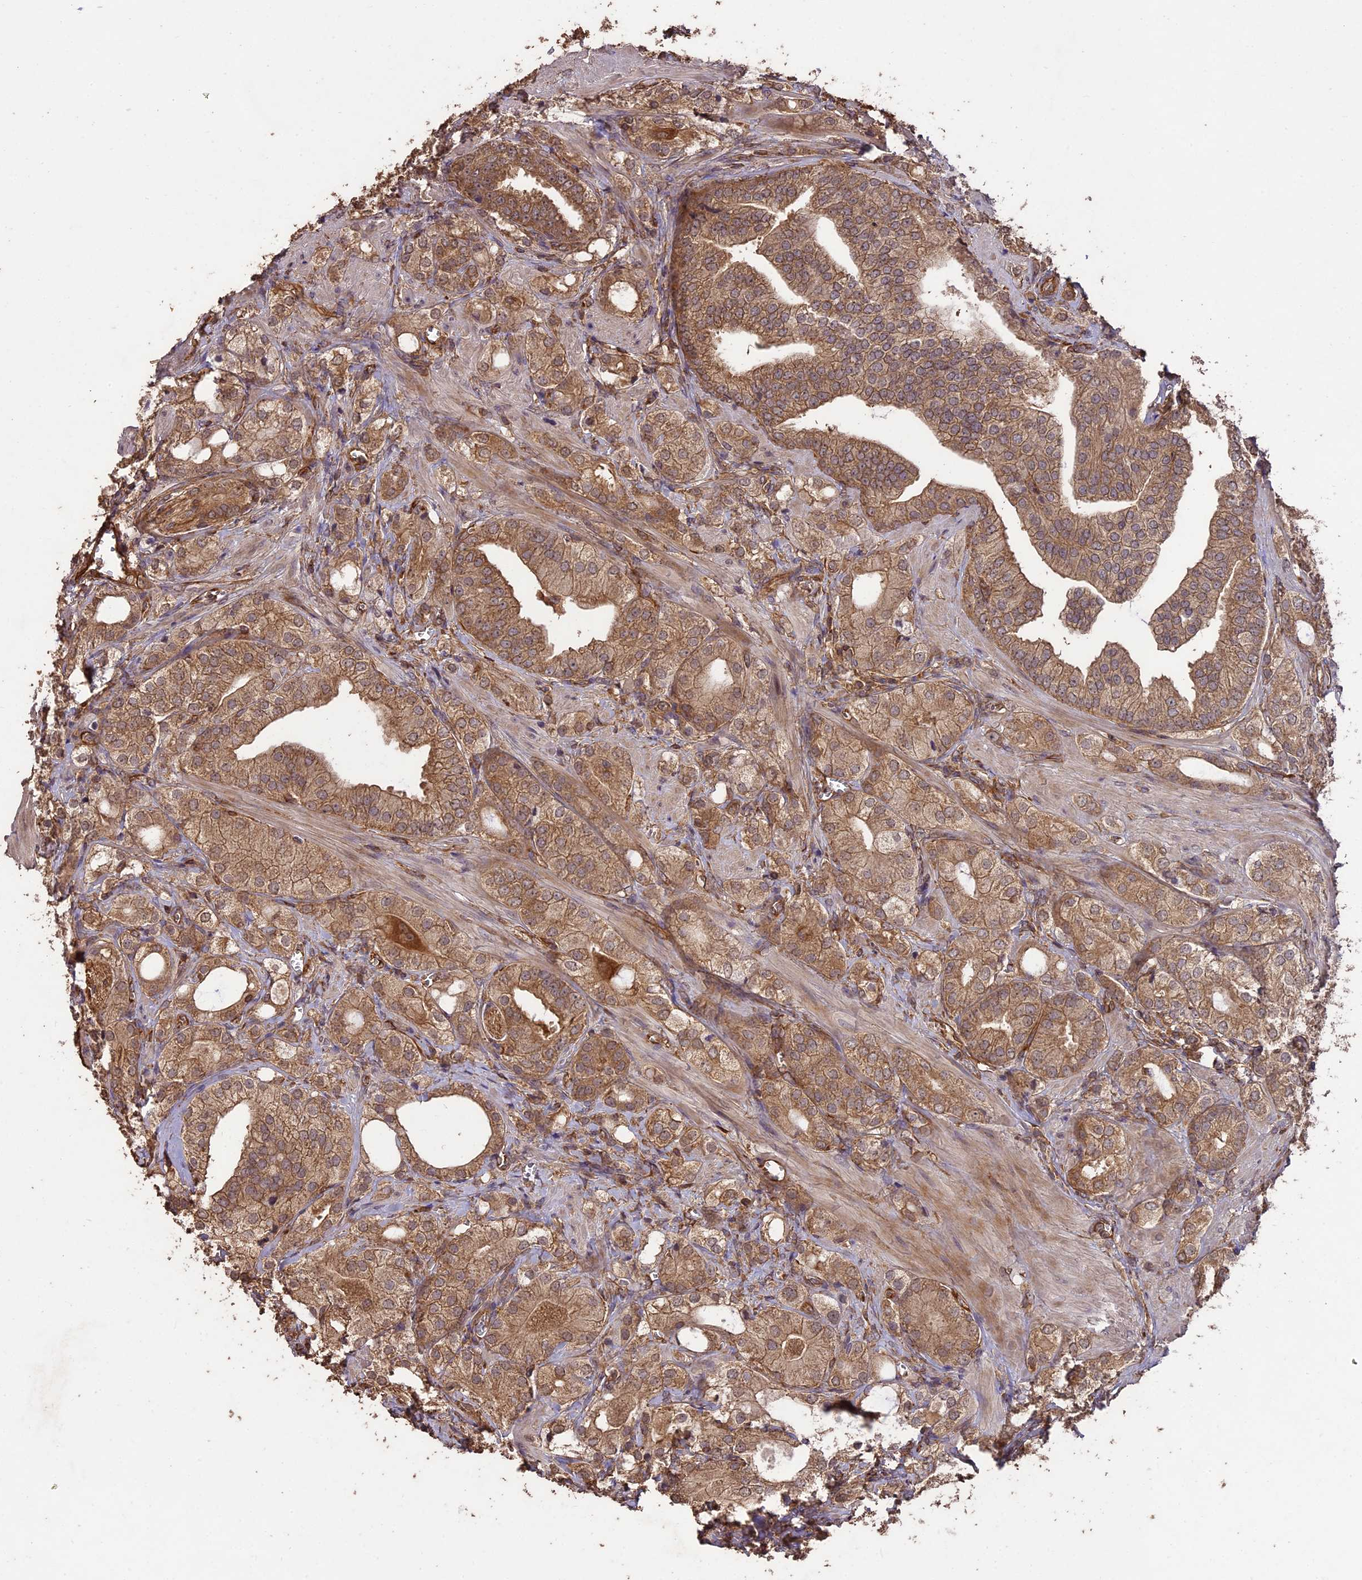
{"staining": {"intensity": "moderate", "quantity": ">75%", "location": "cytoplasmic/membranous"}, "tissue": "prostate cancer", "cell_type": "Tumor cells", "image_type": "cancer", "snomed": [{"axis": "morphology", "description": "Adenocarcinoma, High grade"}, {"axis": "topography", "description": "Prostate"}], "caption": "Tumor cells display moderate cytoplasmic/membranous expression in about >75% of cells in high-grade adenocarcinoma (prostate). The staining was performed using DAB to visualize the protein expression in brown, while the nuclei were stained in blue with hematoxylin (Magnification: 20x).", "gene": "TTLL10", "patient": {"sex": "male", "age": 50}}